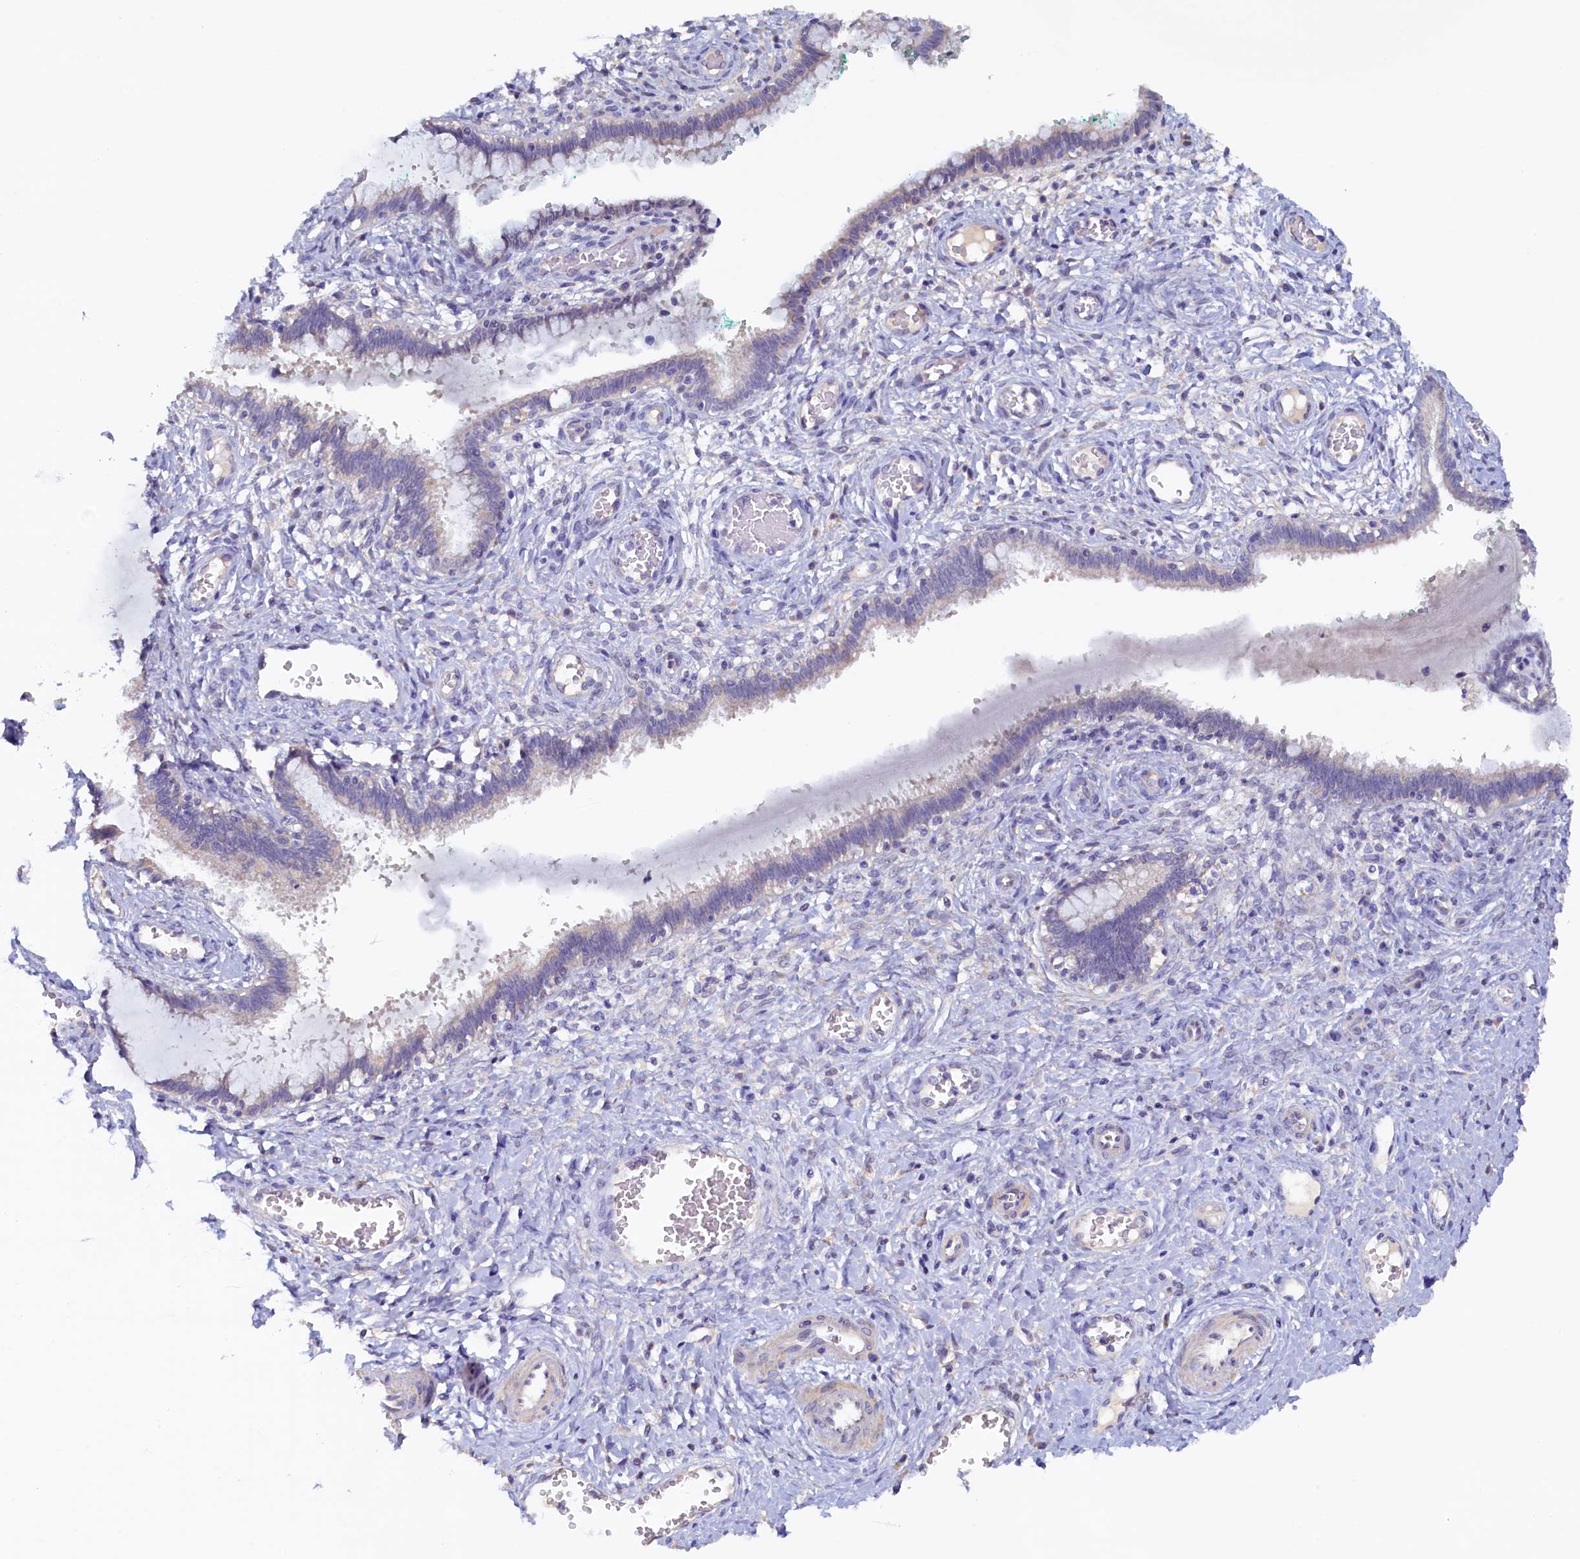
{"staining": {"intensity": "negative", "quantity": "none", "location": "none"}, "tissue": "cervix", "cell_type": "Glandular cells", "image_type": "normal", "snomed": [{"axis": "morphology", "description": "Normal tissue, NOS"}, {"axis": "morphology", "description": "Adenocarcinoma, NOS"}, {"axis": "topography", "description": "Cervix"}], "caption": "Glandular cells show no significant expression in normal cervix. (DAB immunohistochemistry, high magnification).", "gene": "DTD1", "patient": {"sex": "female", "age": 29}}